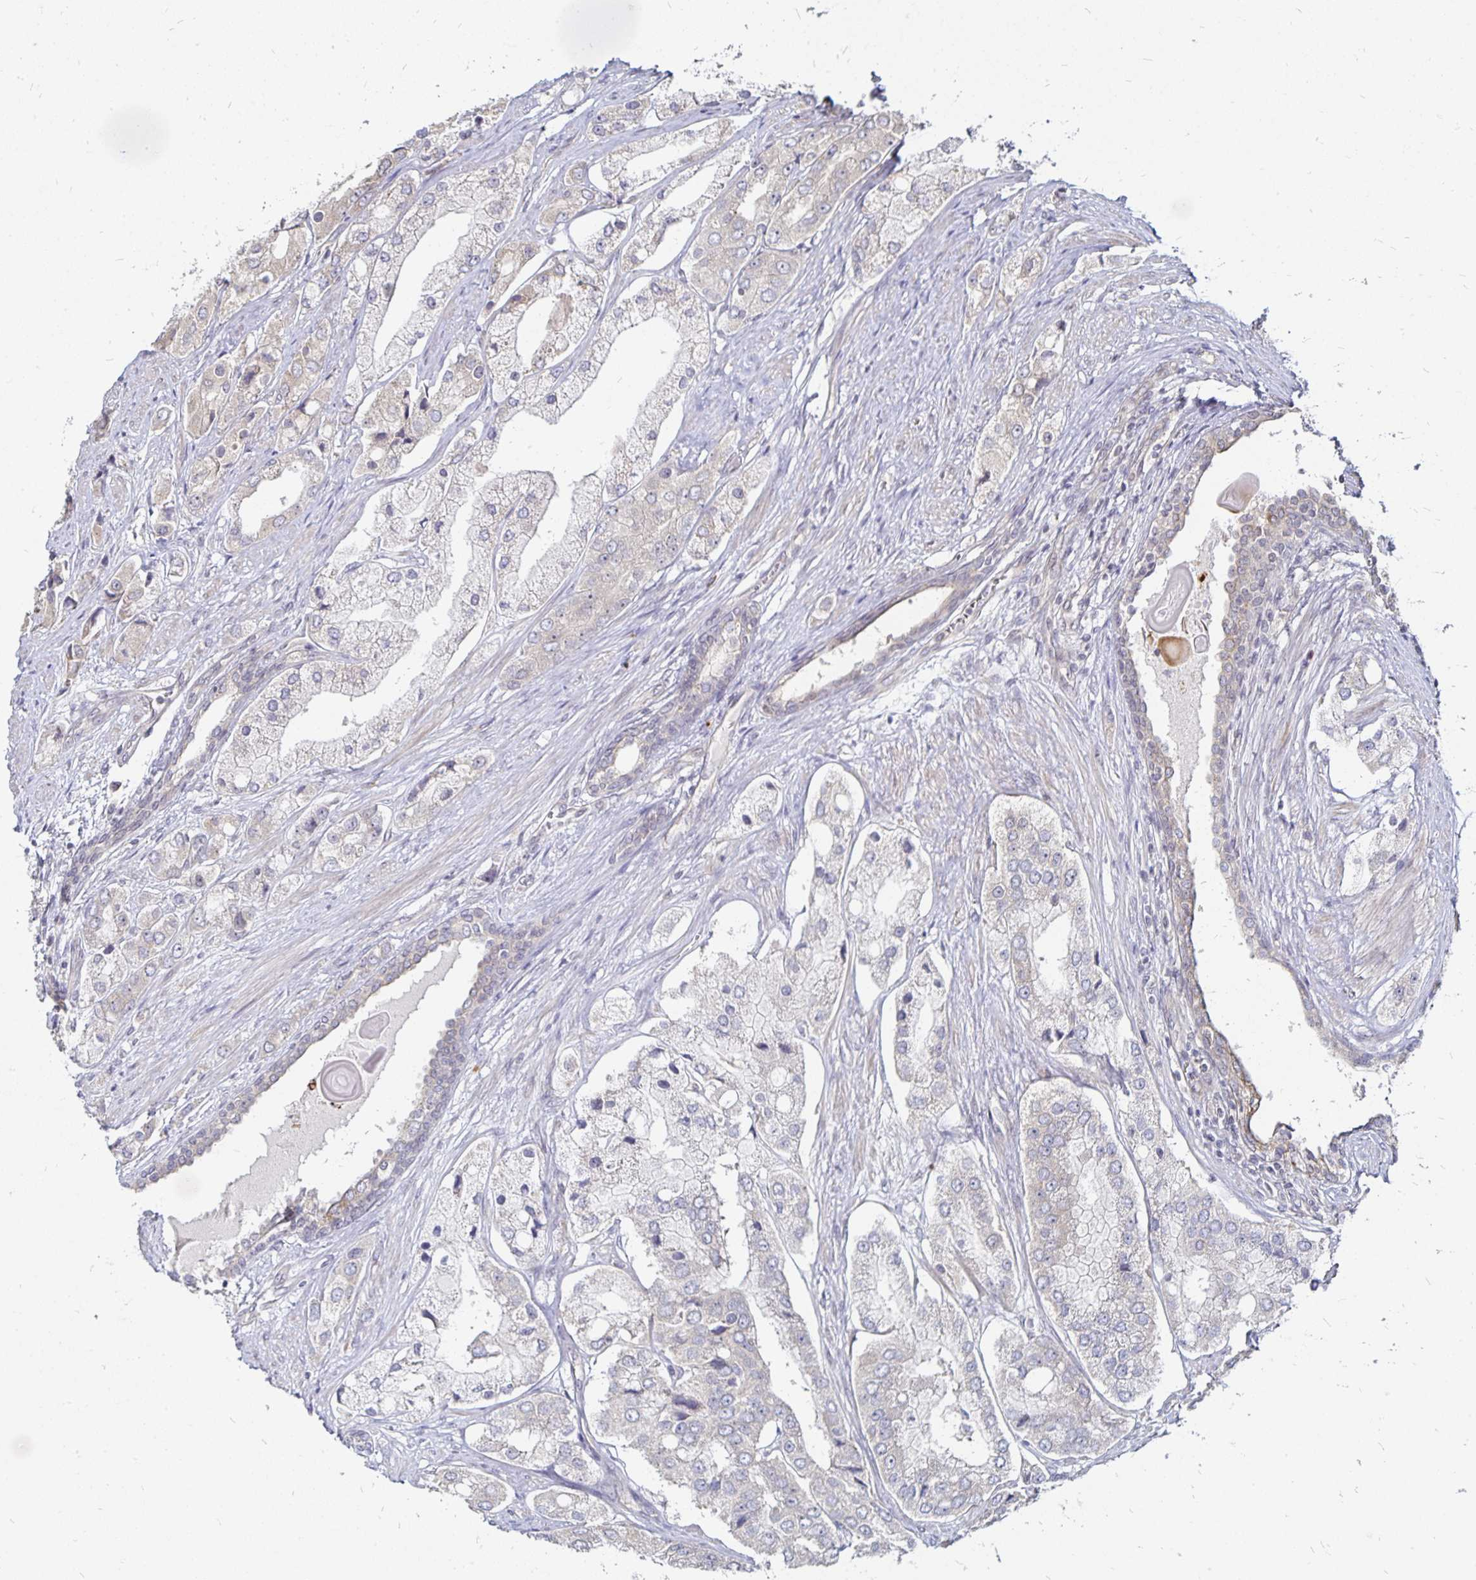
{"staining": {"intensity": "negative", "quantity": "none", "location": "none"}, "tissue": "prostate cancer", "cell_type": "Tumor cells", "image_type": "cancer", "snomed": [{"axis": "morphology", "description": "Adenocarcinoma, Low grade"}, {"axis": "topography", "description": "Prostate"}], "caption": "This is an IHC histopathology image of prostate adenocarcinoma (low-grade). There is no expression in tumor cells.", "gene": "CYP27A1", "patient": {"sex": "male", "age": 69}}